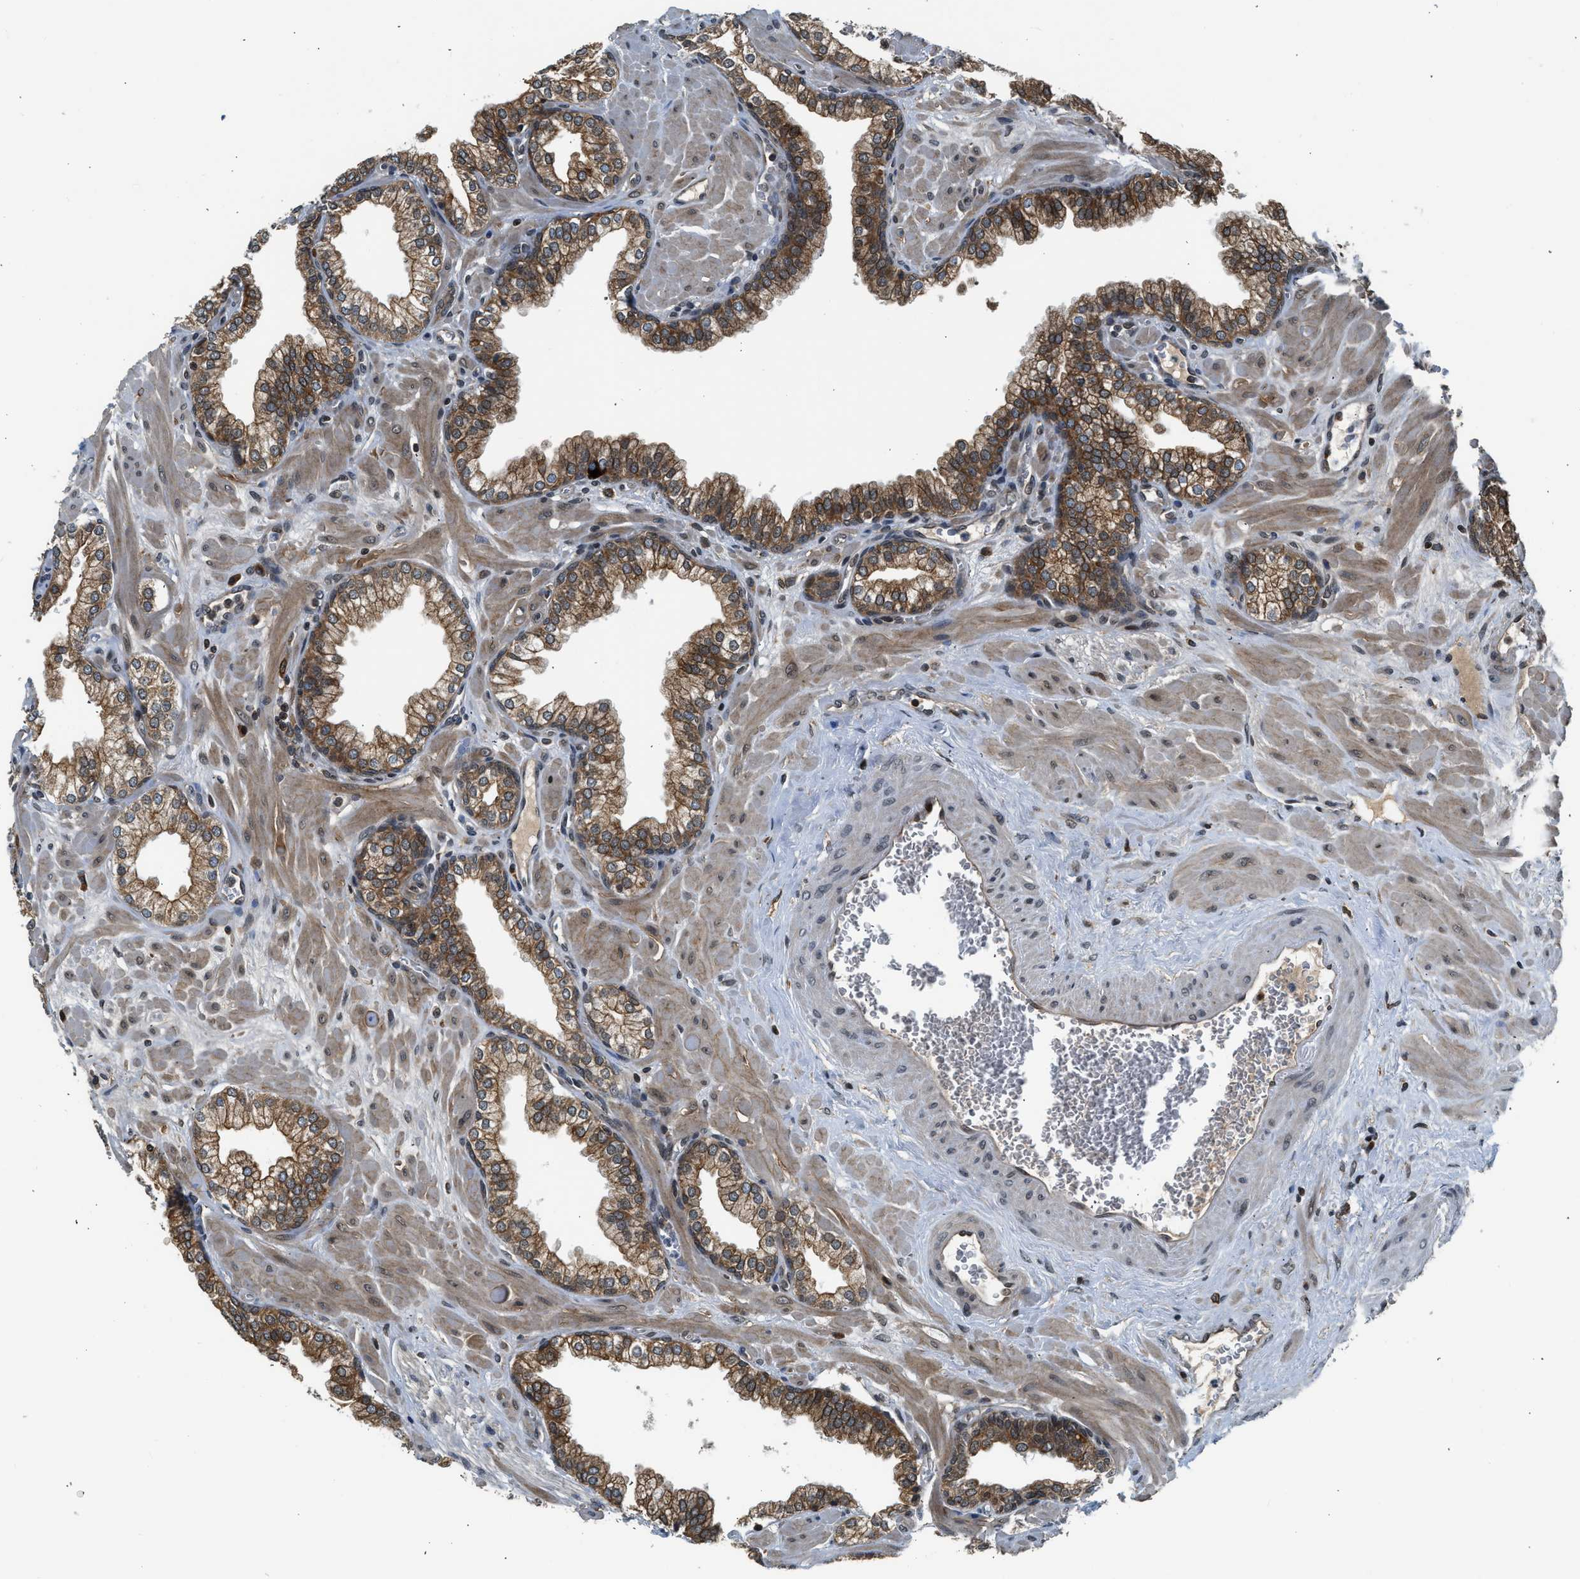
{"staining": {"intensity": "moderate", "quantity": ">75%", "location": "cytoplasmic/membranous"}, "tissue": "prostate", "cell_type": "Glandular cells", "image_type": "normal", "snomed": [{"axis": "morphology", "description": "Normal tissue, NOS"}, {"axis": "morphology", "description": "Urothelial carcinoma, Low grade"}, {"axis": "topography", "description": "Urinary bladder"}, {"axis": "topography", "description": "Prostate"}], "caption": "DAB immunohistochemical staining of benign human prostate reveals moderate cytoplasmic/membranous protein staining in approximately >75% of glandular cells.", "gene": "RETREG3", "patient": {"sex": "male", "age": 60}}